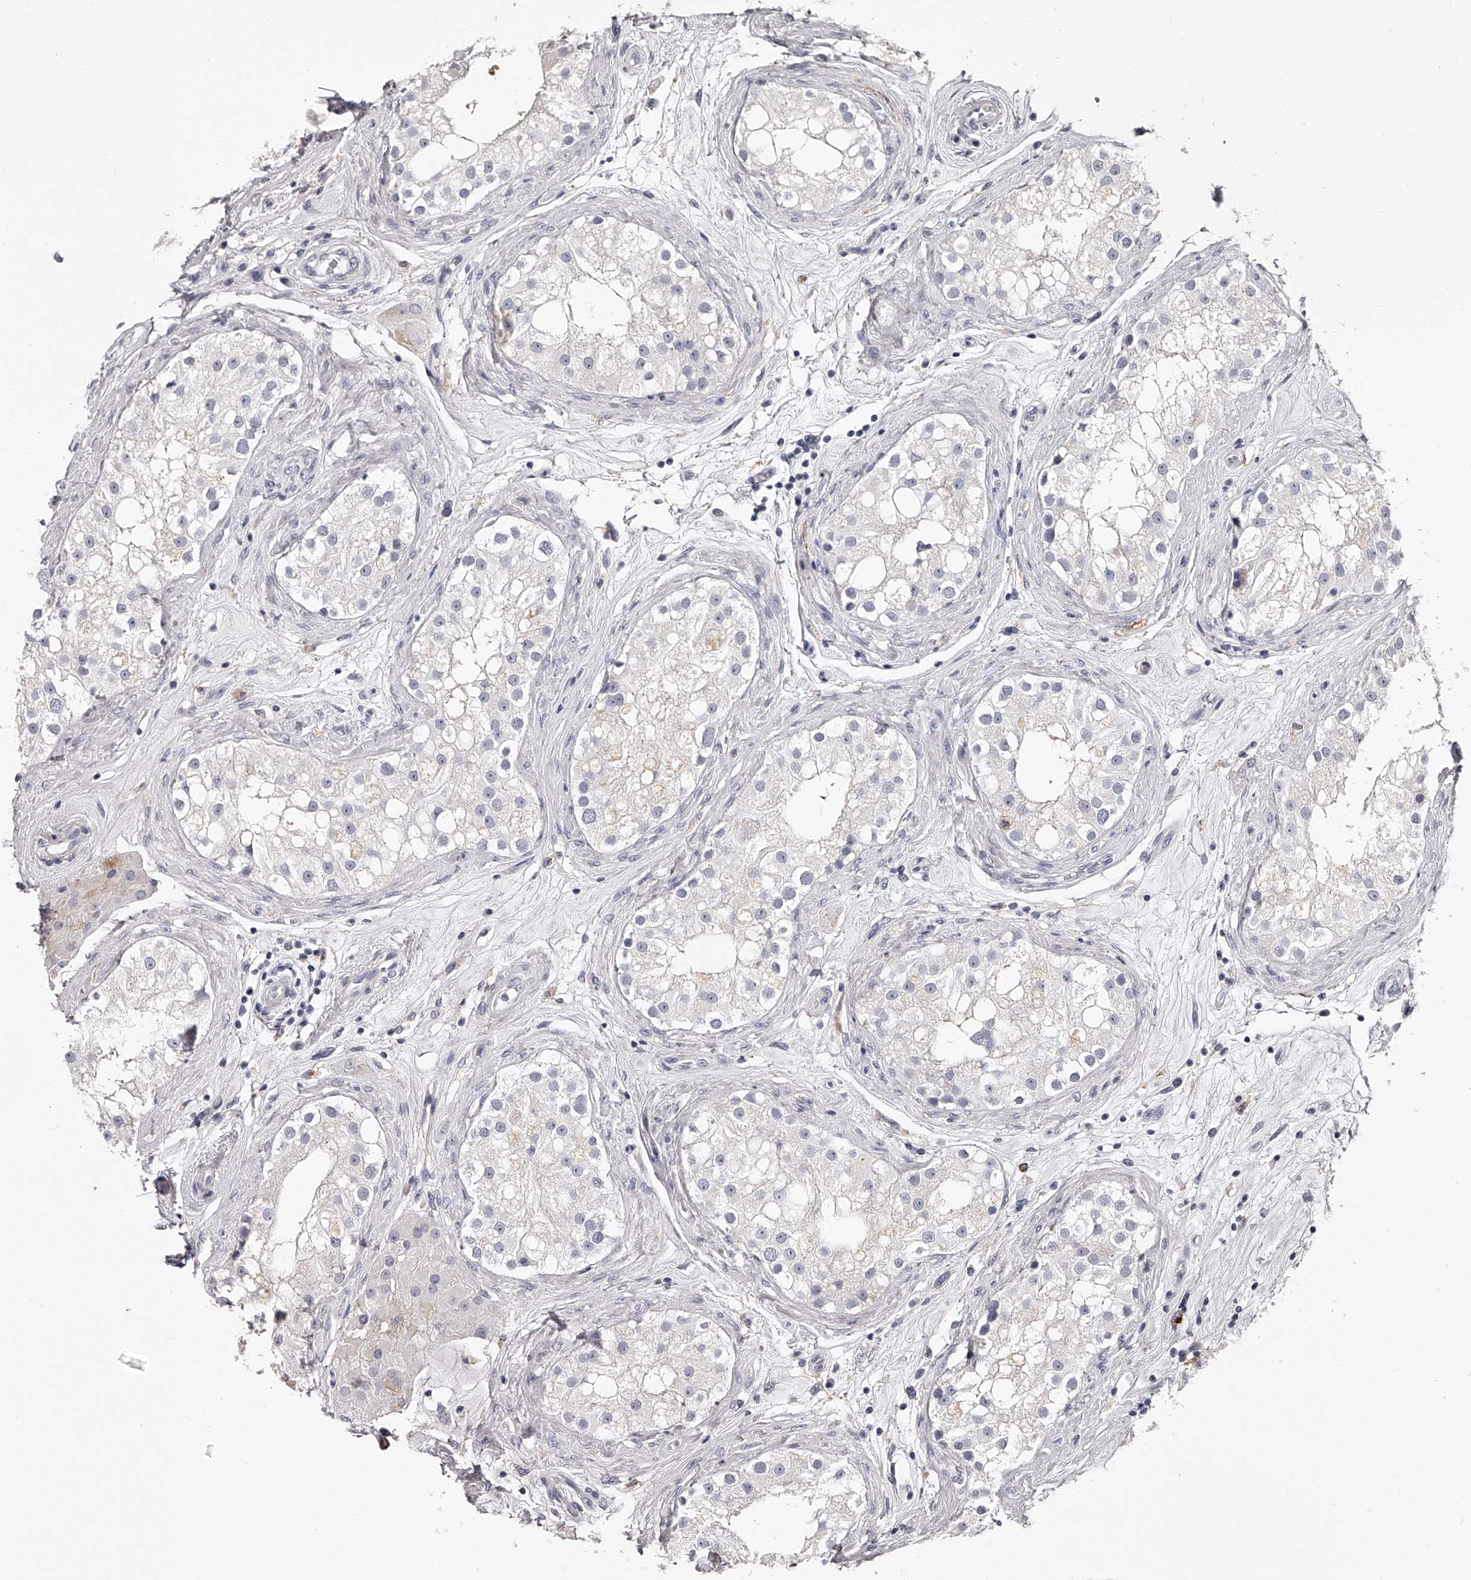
{"staining": {"intensity": "negative", "quantity": "none", "location": "none"}, "tissue": "testis", "cell_type": "Cells in seminiferous ducts", "image_type": "normal", "snomed": [{"axis": "morphology", "description": "Normal tissue, NOS"}, {"axis": "topography", "description": "Testis"}], "caption": "Cells in seminiferous ducts show no significant expression in benign testis. (DAB immunohistochemistry (IHC) visualized using brightfield microscopy, high magnification).", "gene": "PACSIN1", "patient": {"sex": "male", "age": 84}}